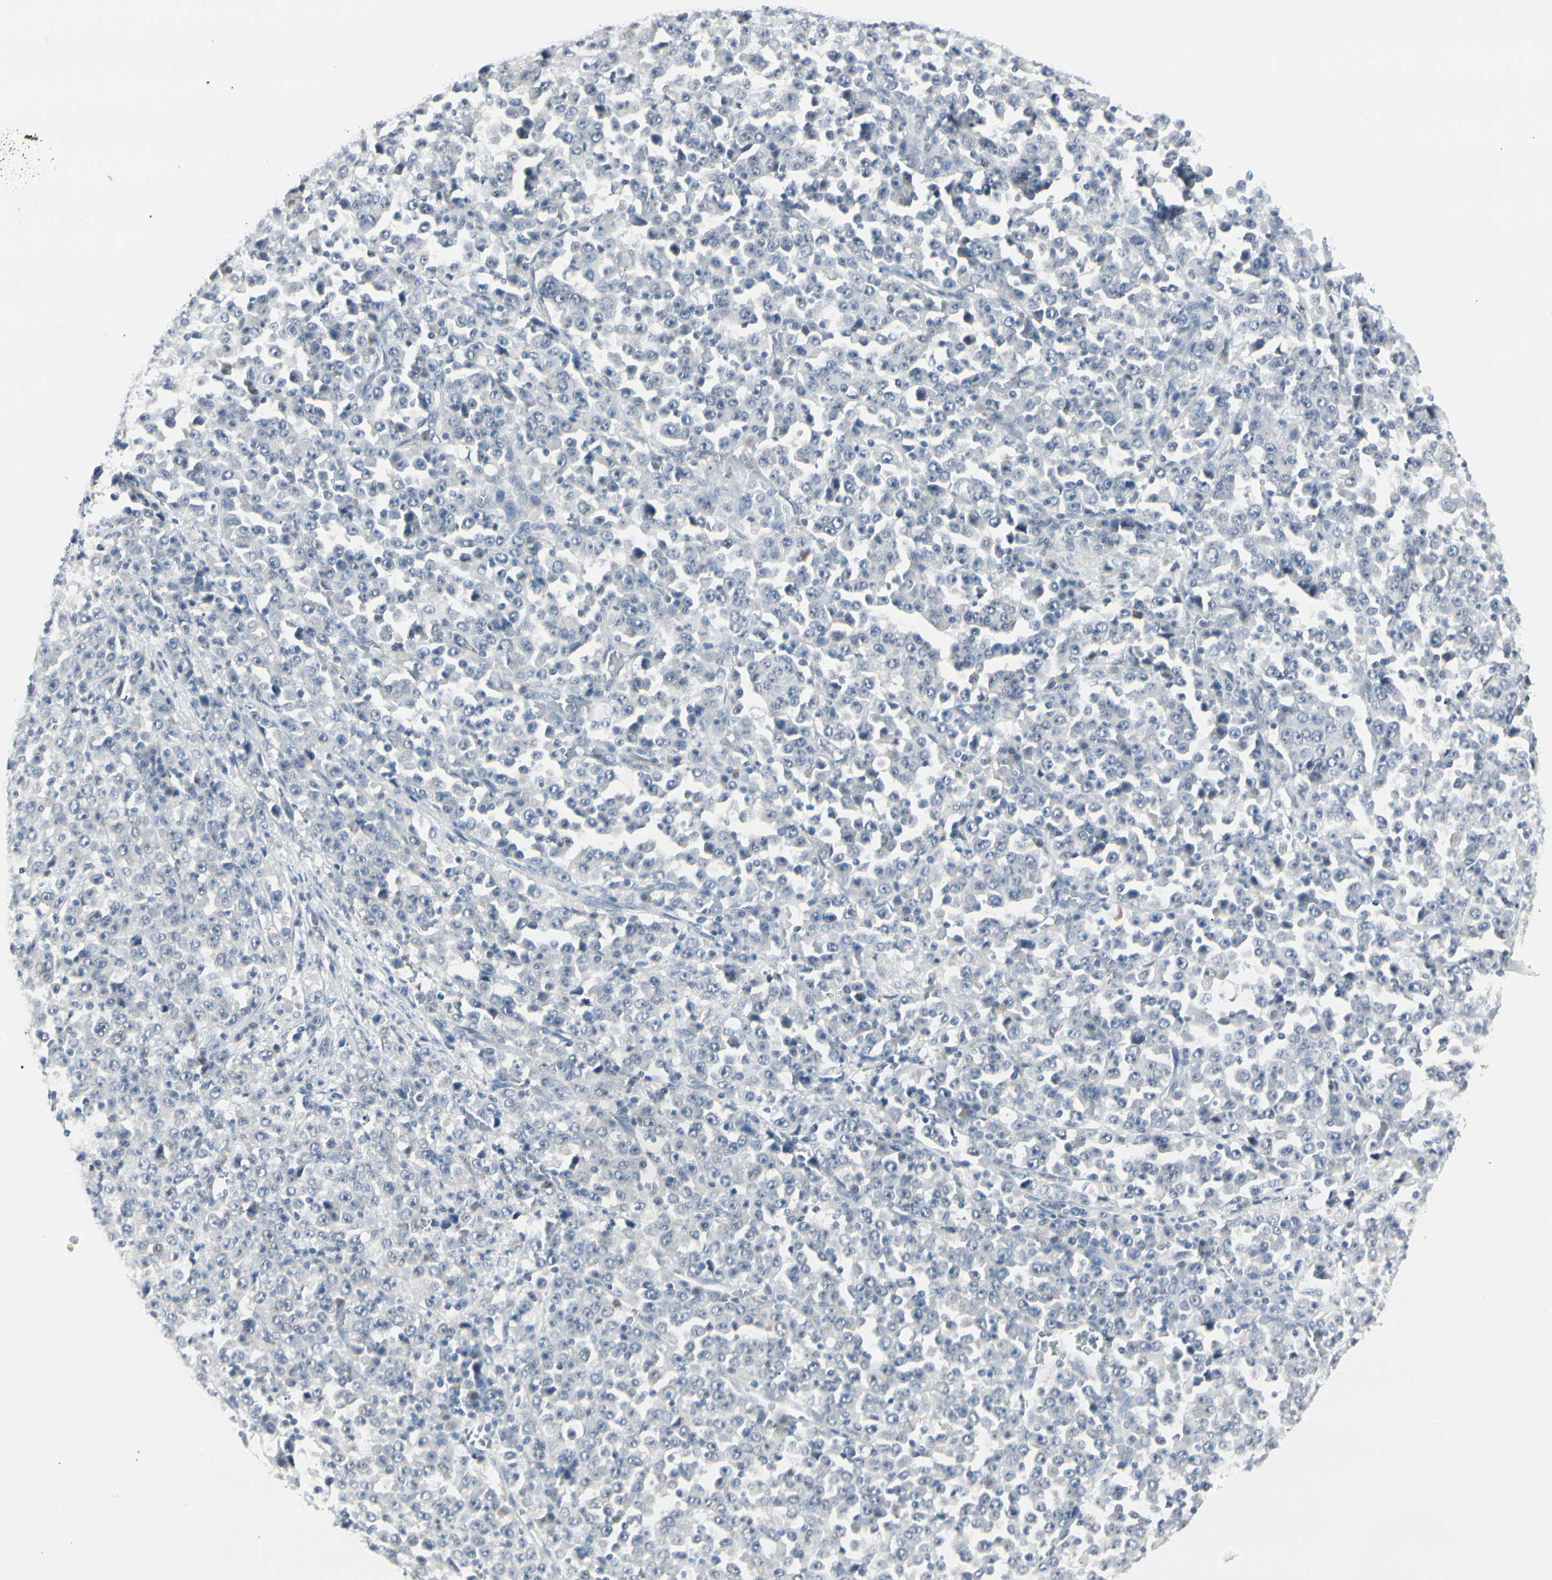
{"staining": {"intensity": "negative", "quantity": "none", "location": "none"}, "tissue": "stomach cancer", "cell_type": "Tumor cells", "image_type": "cancer", "snomed": [{"axis": "morphology", "description": "Normal tissue, NOS"}, {"axis": "morphology", "description": "Adenocarcinoma, NOS"}, {"axis": "topography", "description": "Stomach, upper"}, {"axis": "topography", "description": "Stomach"}], "caption": "There is no significant positivity in tumor cells of adenocarcinoma (stomach). (DAB IHC visualized using brightfield microscopy, high magnification).", "gene": "ZBTB7B", "patient": {"sex": "male", "age": 59}}